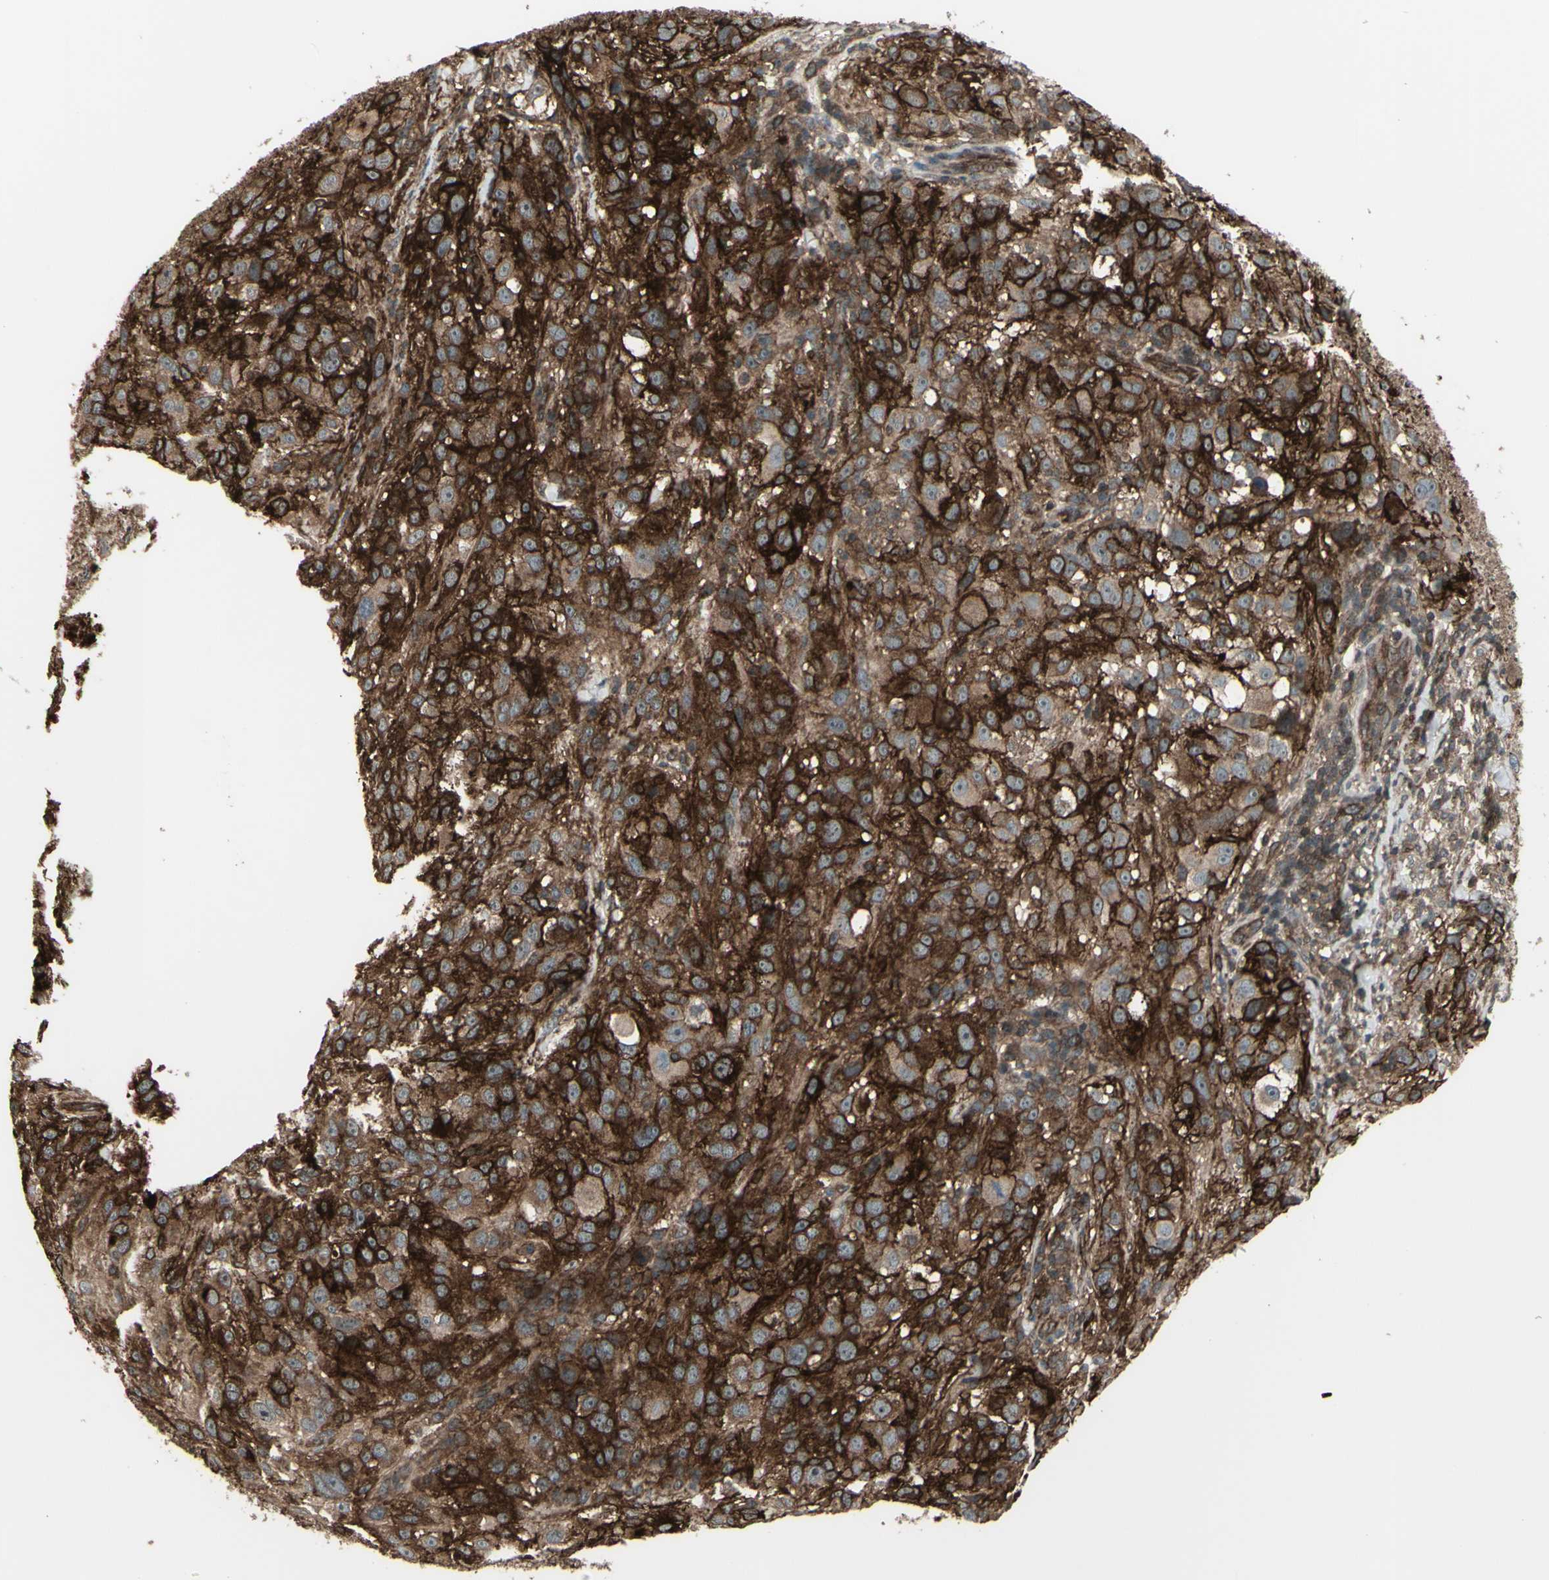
{"staining": {"intensity": "strong", "quantity": ">75%", "location": "cytoplasmic/membranous"}, "tissue": "melanoma", "cell_type": "Tumor cells", "image_type": "cancer", "snomed": [{"axis": "morphology", "description": "Necrosis, NOS"}, {"axis": "morphology", "description": "Malignant melanoma, NOS"}, {"axis": "topography", "description": "Skin"}], "caption": "Immunohistochemistry (DAB) staining of human malignant melanoma reveals strong cytoplasmic/membranous protein expression in about >75% of tumor cells.", "gene": "FXYD5", "patient": {"sex": "female", "age": 87}}